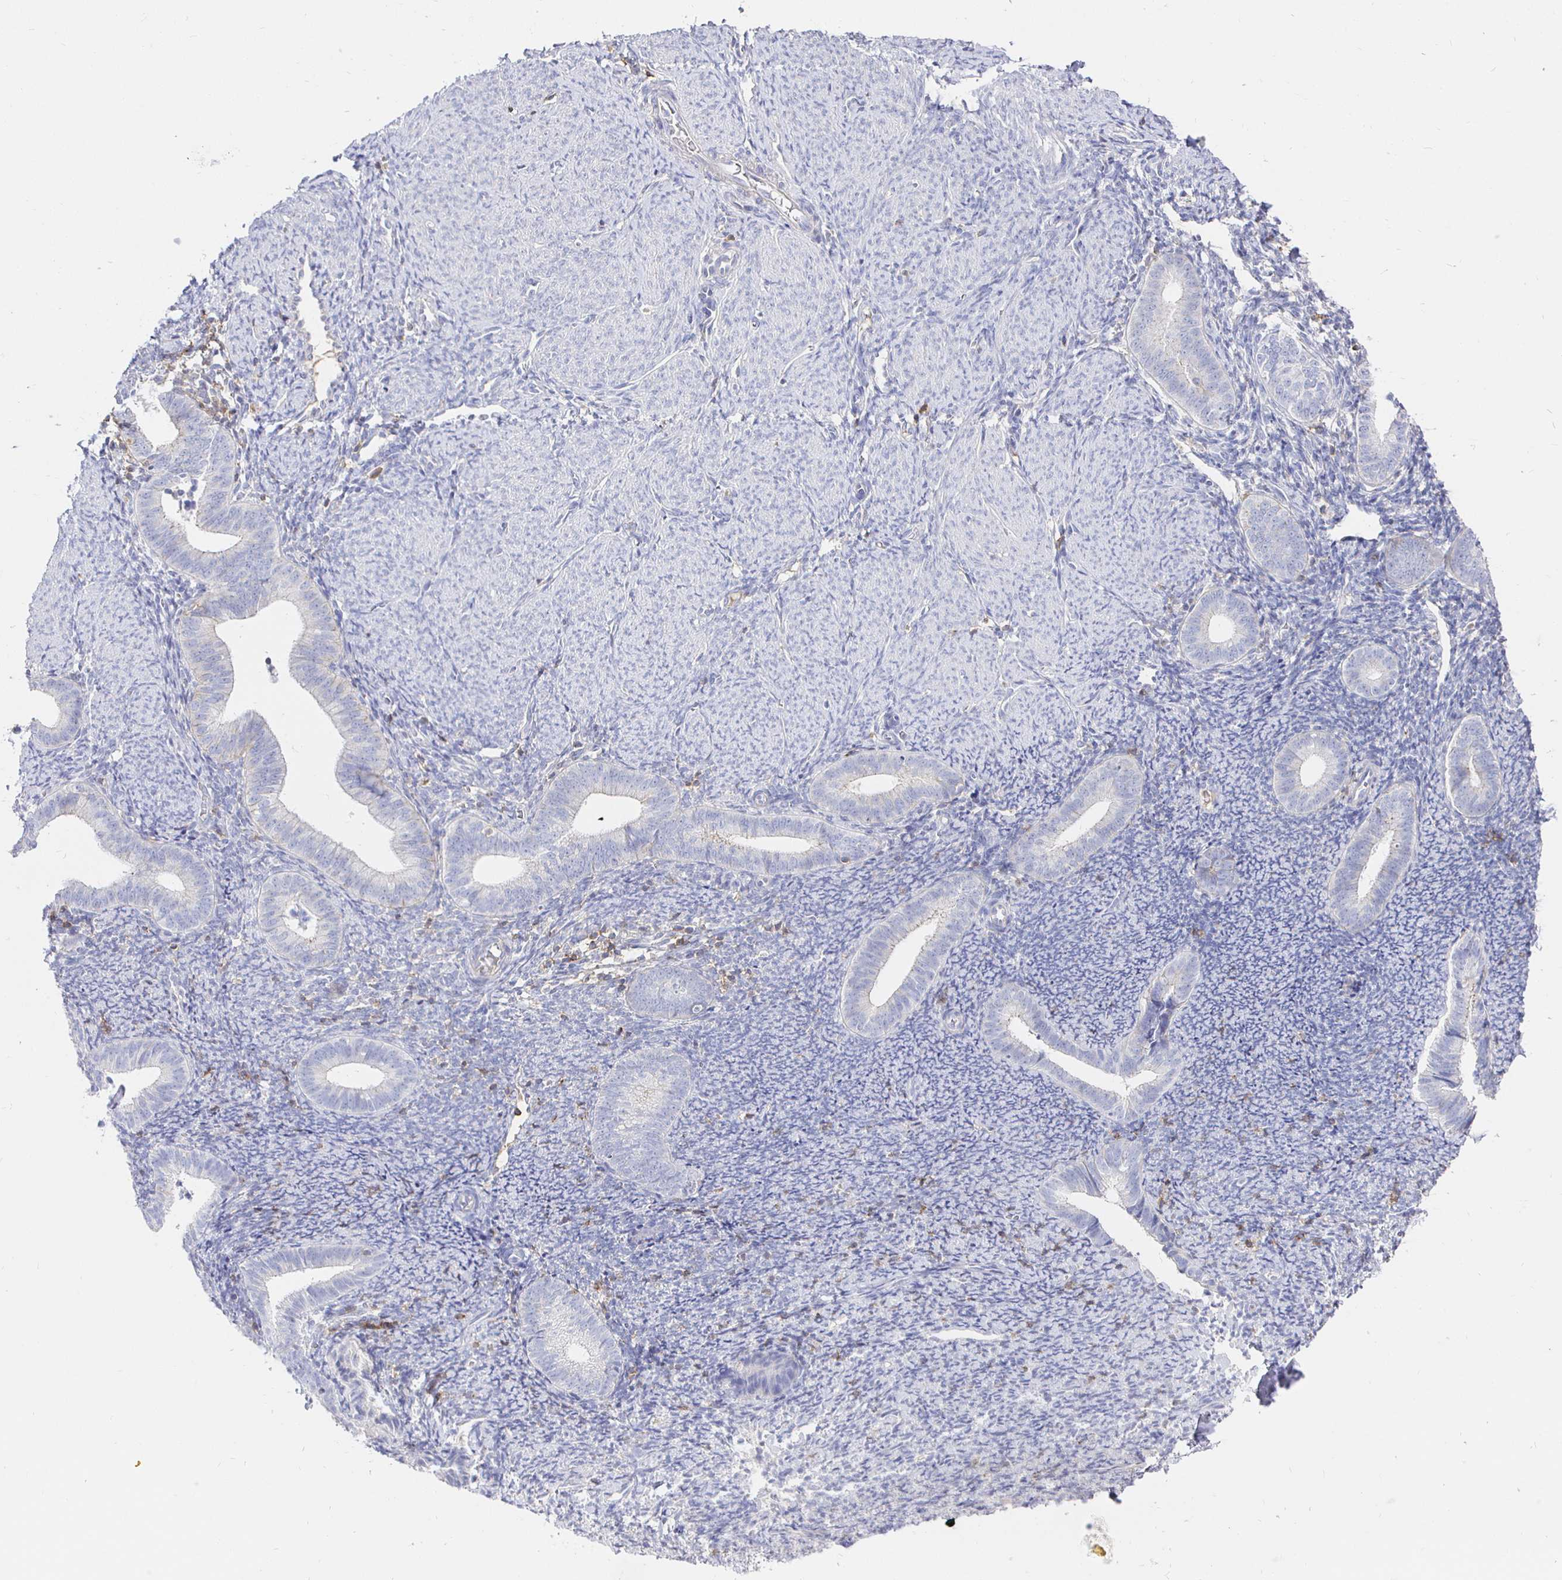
{"staining": {"intensity": "negative", "quantity": "none", "location": "none"}, "tissue": "endometrium", "cell_type": "Cells in endometrial stroma", "image_type": "normal", "snomed": [{"axis": "morphology", "description": "Normal tissue, NOS"}, {"axis": "topography", "description": "Endometrium"}], "caption": "Image shows no significant protein staining in cells in endometrial stroma of benign endometrium.", "gene": "CXCR3", "patient": {"sex": "female", "age": 39}}